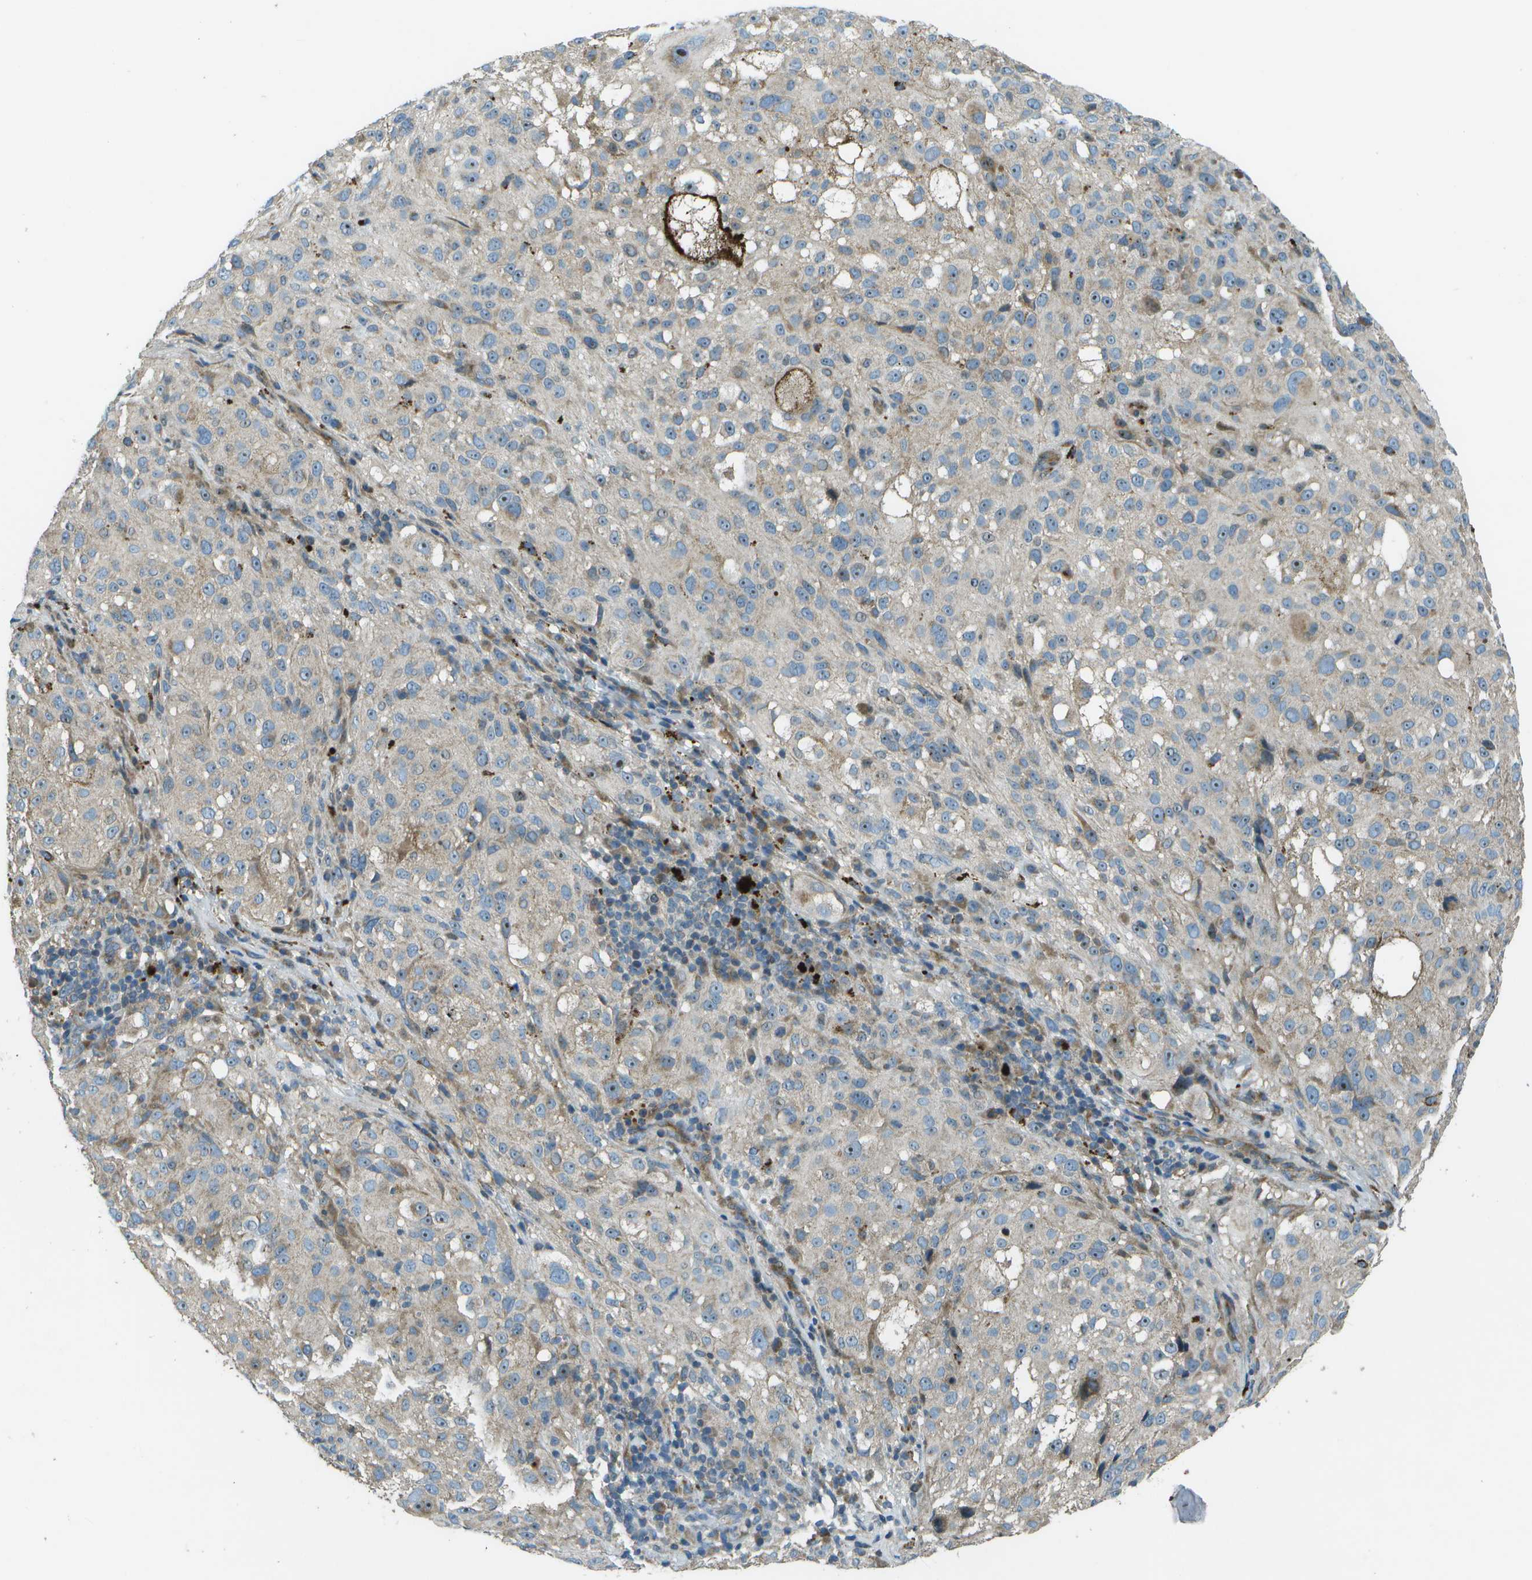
{"staining": {"intensity": "weak", "quantity": "<25%", "location": "cytoplasmic/membranous"}, "tissue": "melanoma", "cell_type": "Tumor cells", "image_type": "cancer", "snomed": [{"axis": "morphology", "description": "Necrosis, NOS"}, {"axis": "morphology", "description": "Malignant melanoma, NOS"}, {"axis": "topography", "description": "Skin"}], "caption": "The micrograph shows no staining of tumor cells in malignant melanoma.", "gene": "PXYLP1", "patient": {"sex": "female", "age": 87}}